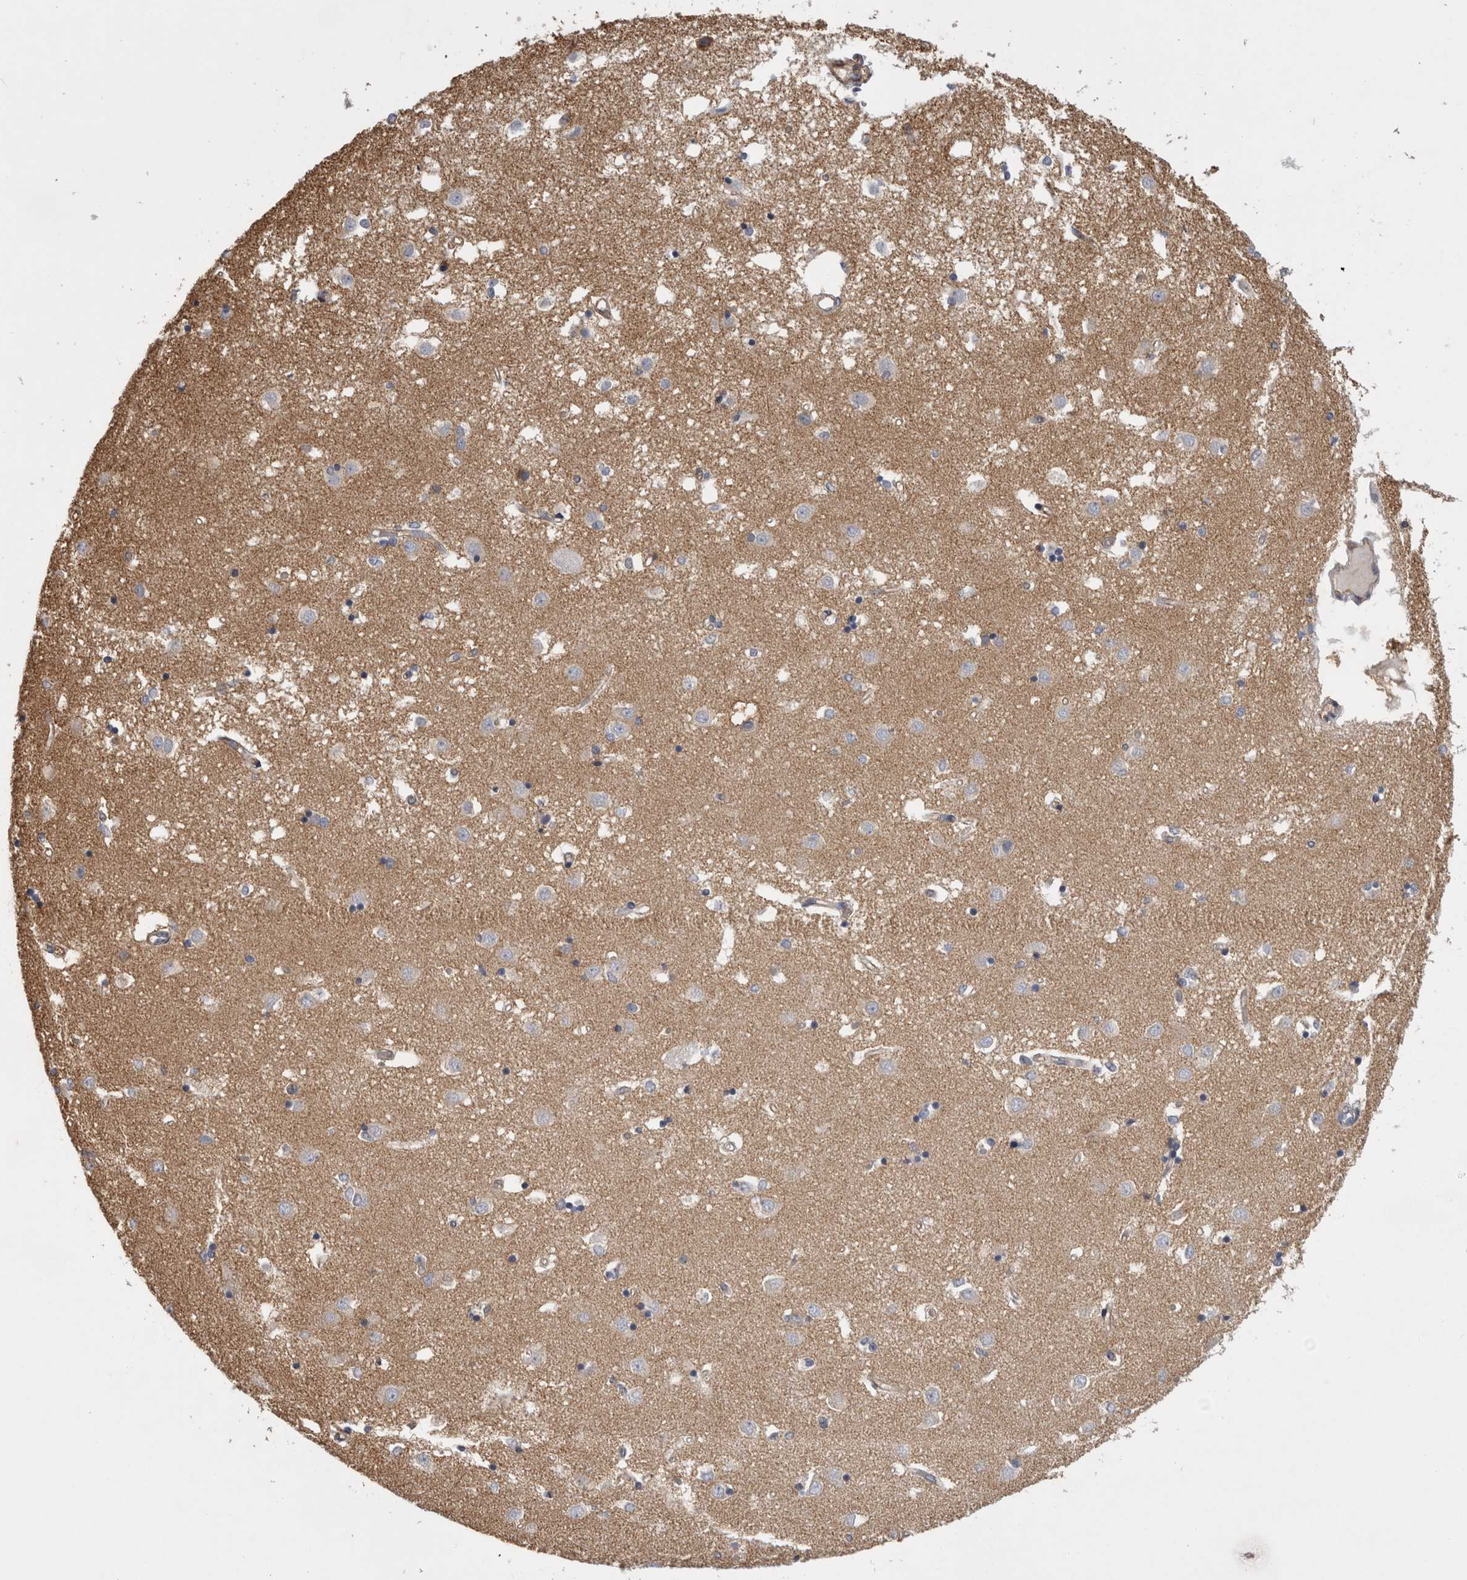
{"staining": {"intensity": "negative", "quantity": "none", "location": "none"}, "tissue": "caudate", "cell_type": "Glial cells", "image_type": "normal", "snomed": [{"axis": "morphology", "description": "Normal tissue, NOS"}, {"axis": "topography", "description": "Lateral ventricle wall"}], "caption": "Immunohistochemical staining of benign human caudate reveals no significant positivity in glial cells.", "gene": "ATXN3L", "patient": {"sex": "male", "age": 45}}